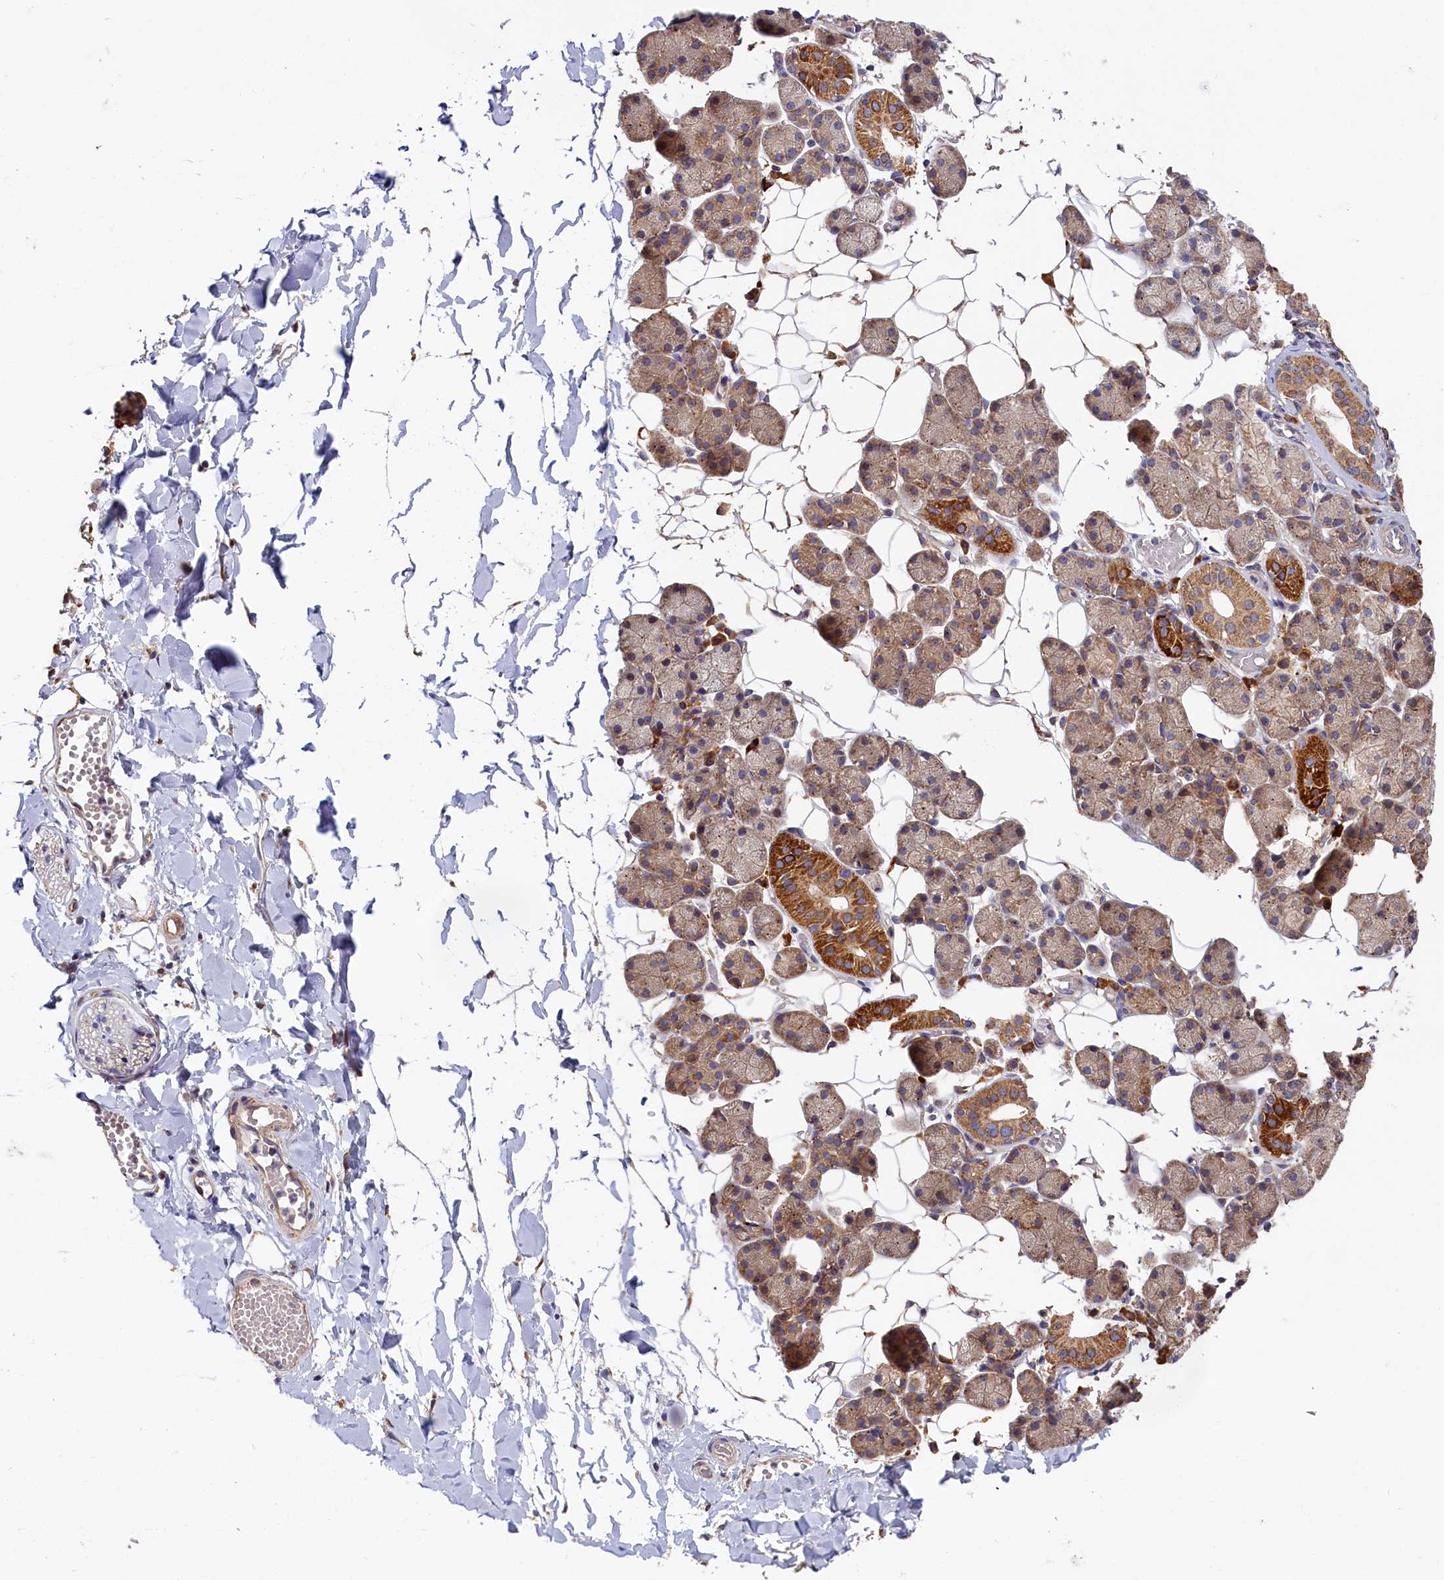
{"staining": {"intensity": "strong", "quantity": "25%-75%", "location": "cytoplasmic/membranous"}, "tissue": "salivary gland", "cell_type": "Glandular cells", "image_type": "normal", "snomed": [{"axis": "morphology", "description": "Normal tissue, NOS"}, {"axis": "topography", "description": "Salivary gland"}], "caption": "A high amount of strong cytoplasmic/membranous positivity is appreciated in approximately 25%-75% of glandular cells in unremarkable salivary gland.", "gene": "CEP44", "patient": {"sex": "female", "age": 33}}